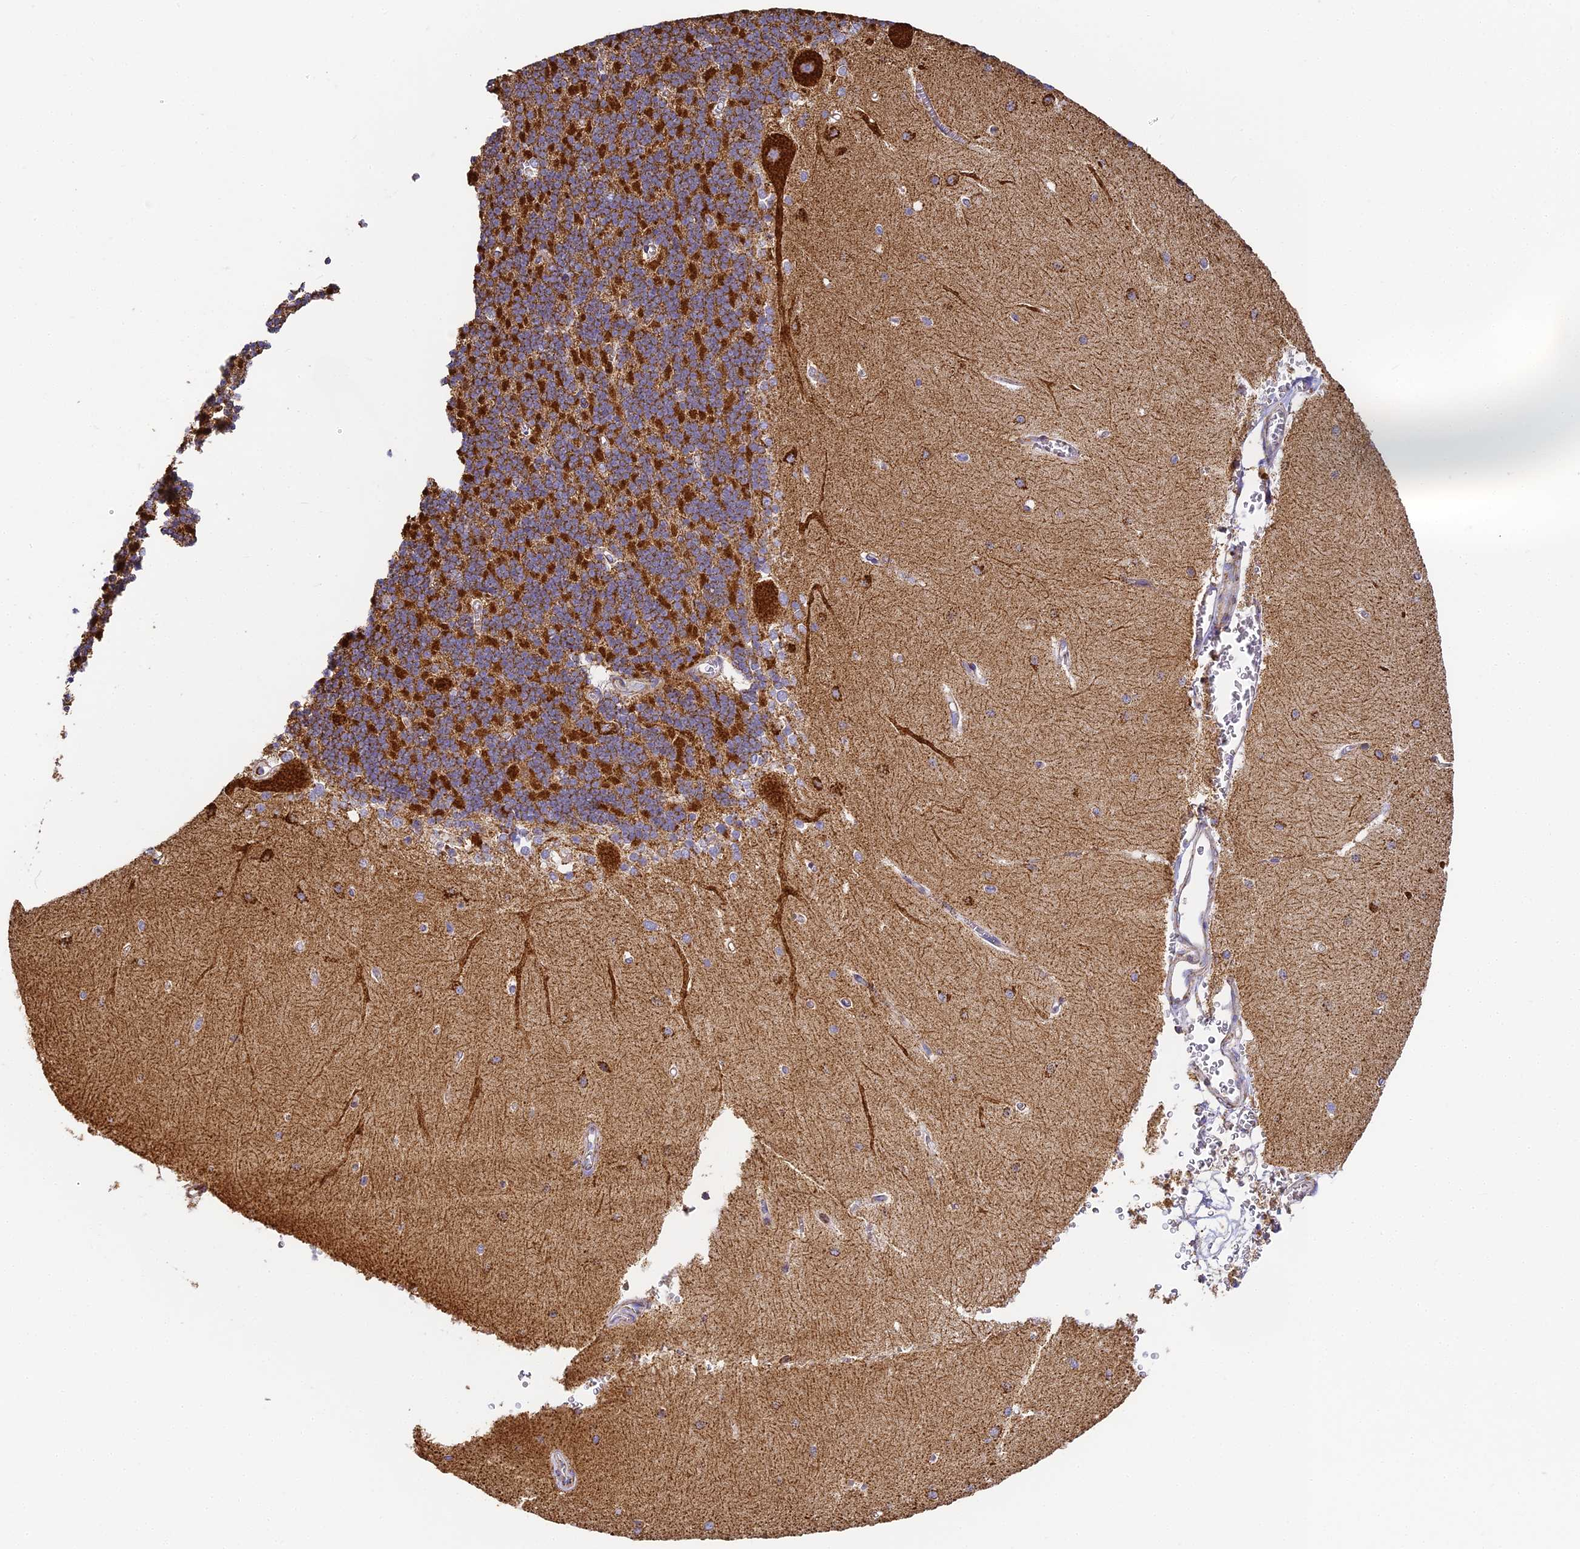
{"staining": {"intensity": "strong", "quantity": "25%-75%", "location": "cytoplasmic/membranous"}, "tissue": "cerebellum", "cell_type": "Cells in granular layer", "image_type": "normal", "snomed": [{"axis": "morphology", "description": "Normal tissue, NOS"}, {"axis": "topography", "description": "Cerebellum"}], "caption": "Cerebellum stained for a protein reveals strong cytoplasmic/membranous positivity in cells in granular layer. (DAB IHC, brown staining for protein, blue staining for nuclei).", "gene": "COX6C", "patient": {"sex": "male", "age": 37}}